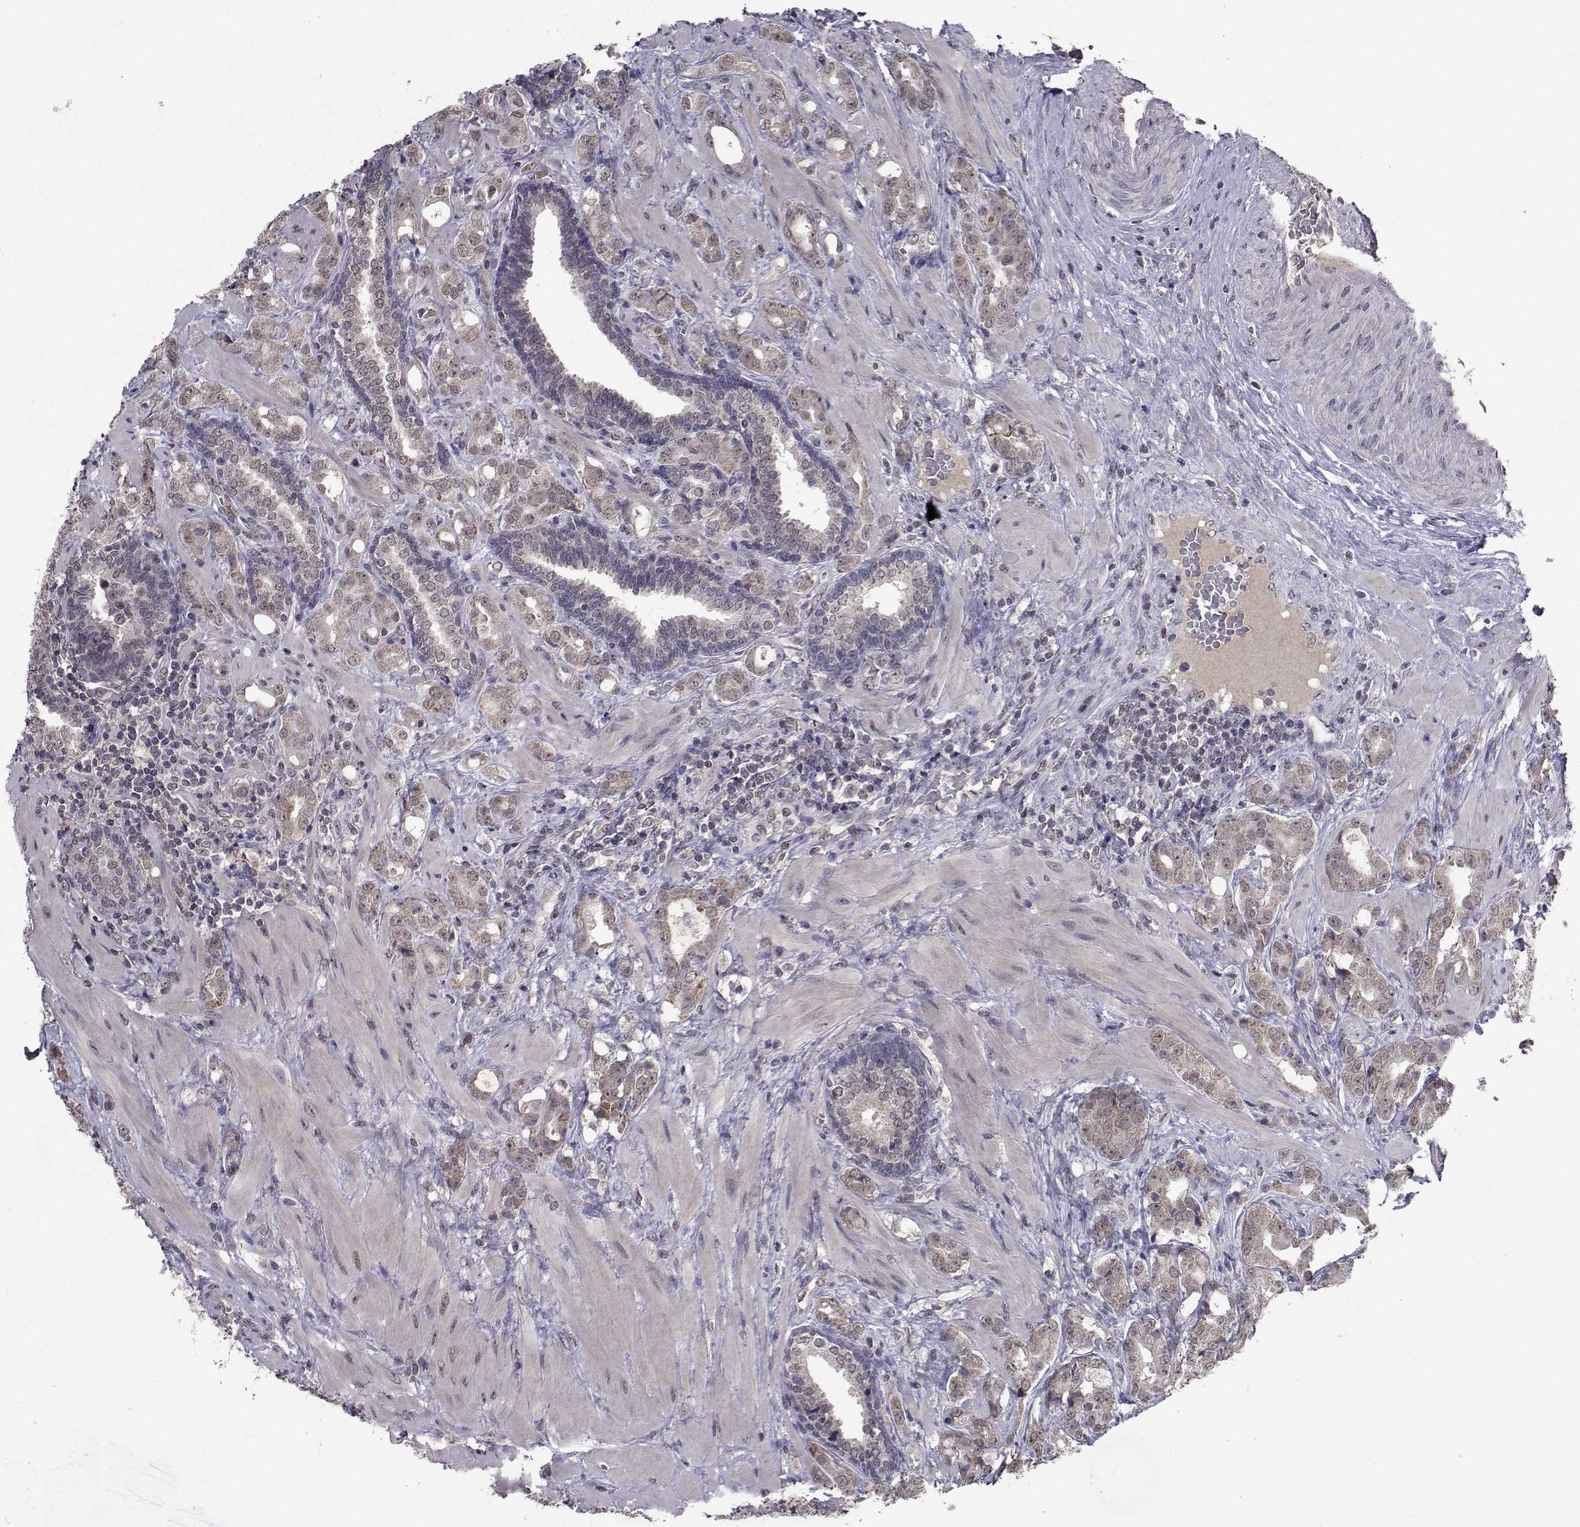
{"staining": {"intensity": "weak", "quantity": "25%-75%", "location": "cytoplasmic/membranous"}, "tissue": "prostate cancer", "cell_type": "Tumor cells", "image_type": "cancer", "snomed": [{"axis": "morphology", "description": "Adenocarcinoma, NOS"}, {"axis": "topography", "description": "Prostate"}], "caption": "Prostate adenocarcinoma stained for a protein (brown) displays weak cytoplasmic/membranous positive expression in approximately 25%-75% of tumor cells.", "gene": "CYP2S1", "patient": {"sex": "male", "age": 57}}